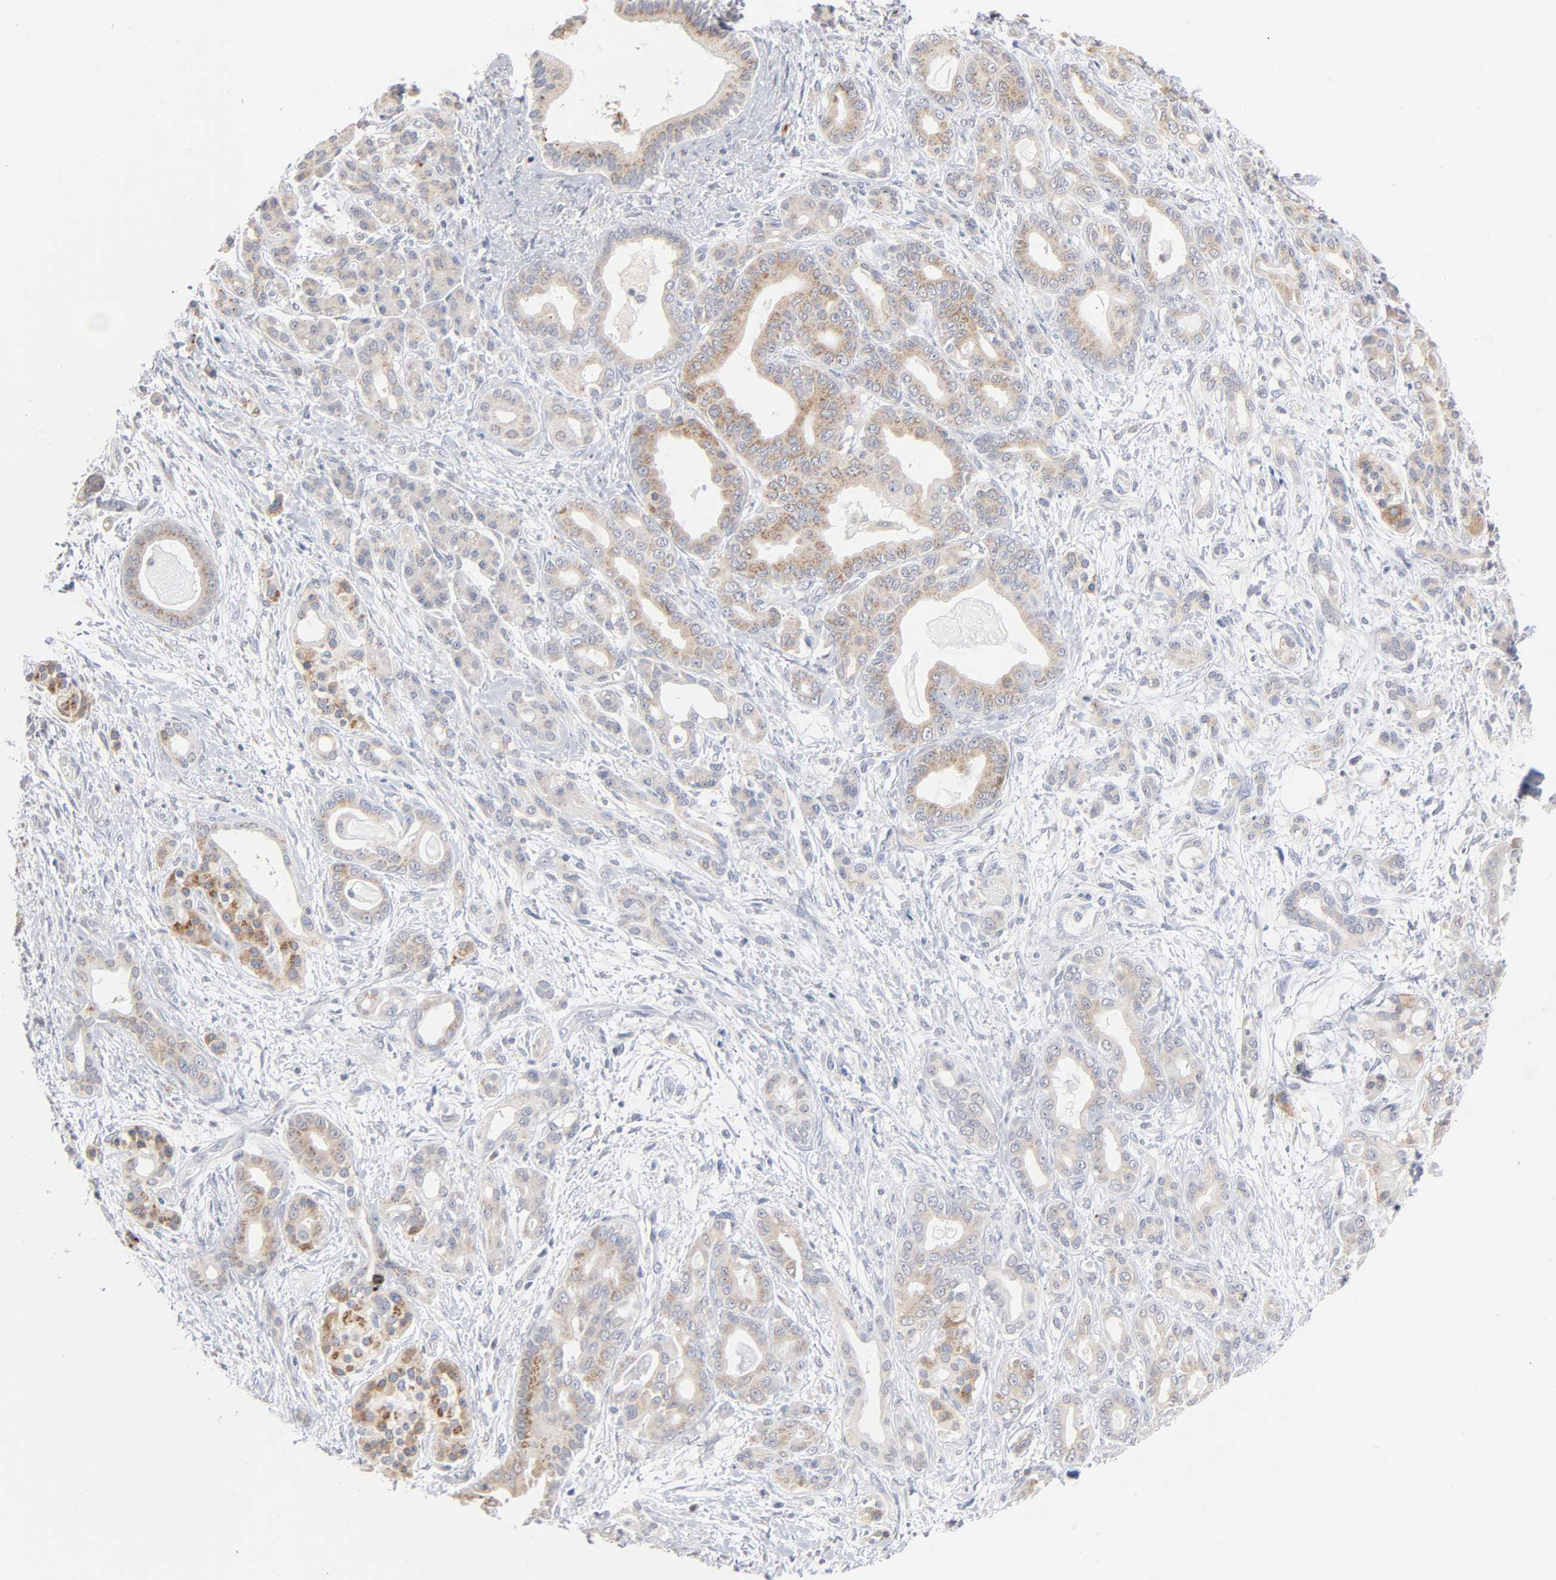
{"staining": {"intensity": "moderate", "quantity": "25%-75%", "location": "cytoplasmic/membranous"}, "tissue": "pancreatic cancer", "cell_type": "Tumor cells", "image_type": "cancer", "snomed": [{"axis": "morphology", "description": "Adenocarcinoma, NOS"}, {"axis": "topography", "description": "Pancreas"}], "caption": "Immunohistochemical staining of human adenocarcinoma (pancreatic) displays moderate cytoplasmic/membranous protein positivity in about 25%-75% of tumor cells. (DAB IHC, brown staining for protein, blue staining for nuclei).", "gene": "AK7", "patient": {"sex": "male", "age": 63}}